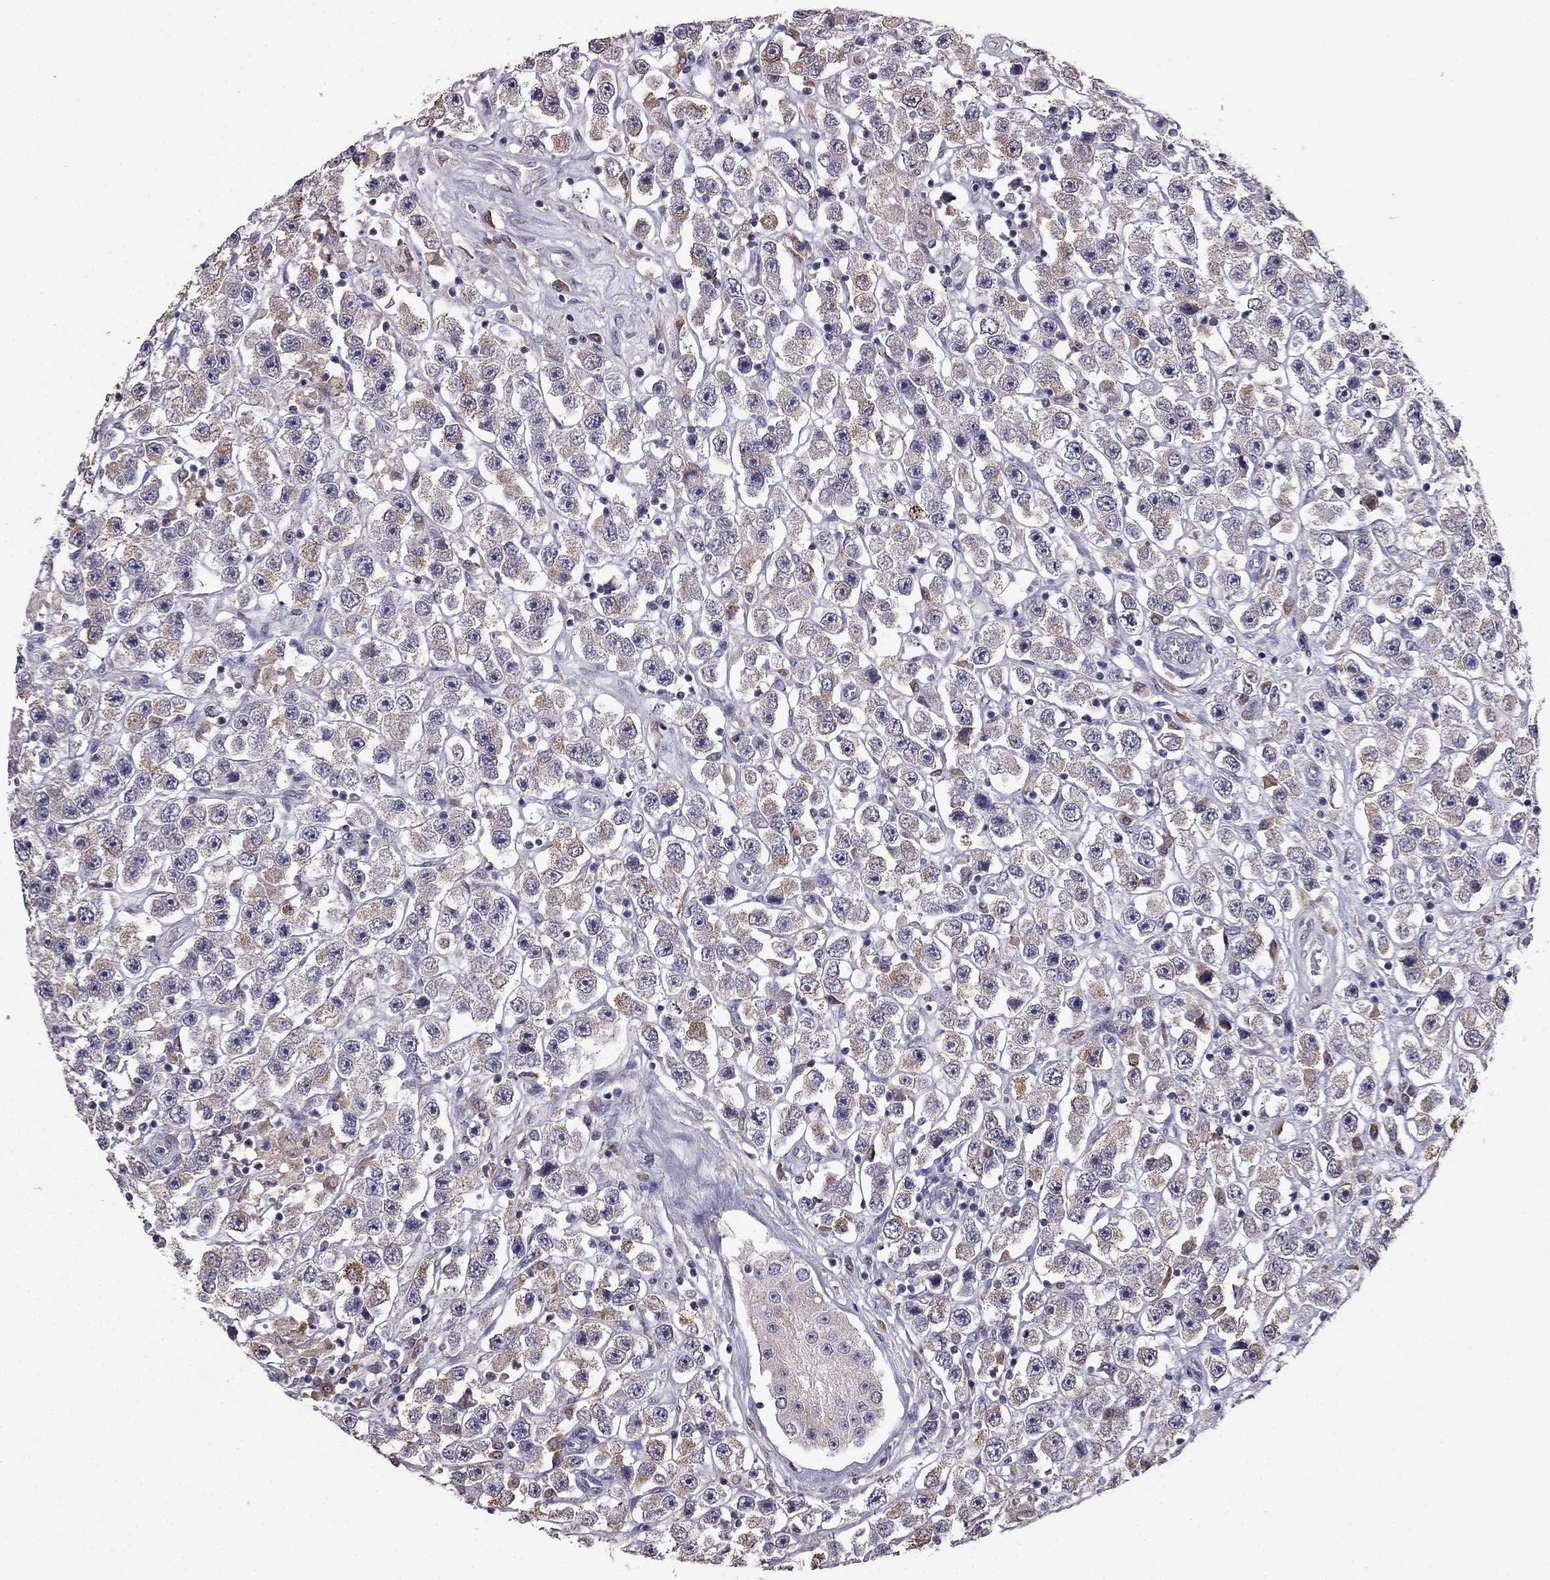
{"staining": {"intensity": "weak", "quantity": "25%-75%", "location": "cytoplasmic/membranous"}, "tissue": "testis cancer", "cell_type": "Tumor cells", "image_type": "cancer", "snomed": [{"axis": "morphology", "description": "Seminoma, NOS"}, {"axis": "topography", "description": "Testis"}], "caption": "DAB (3,3'-diaminobenzidine) immunohistochemical staining of human seminoma (testis) exhibits weak cytoplasmic/membranous protein positivity in approximately 25%-75% of tumor cells.", "gene": "CDH9", "patient": {"sex": "male", "age": 45}}